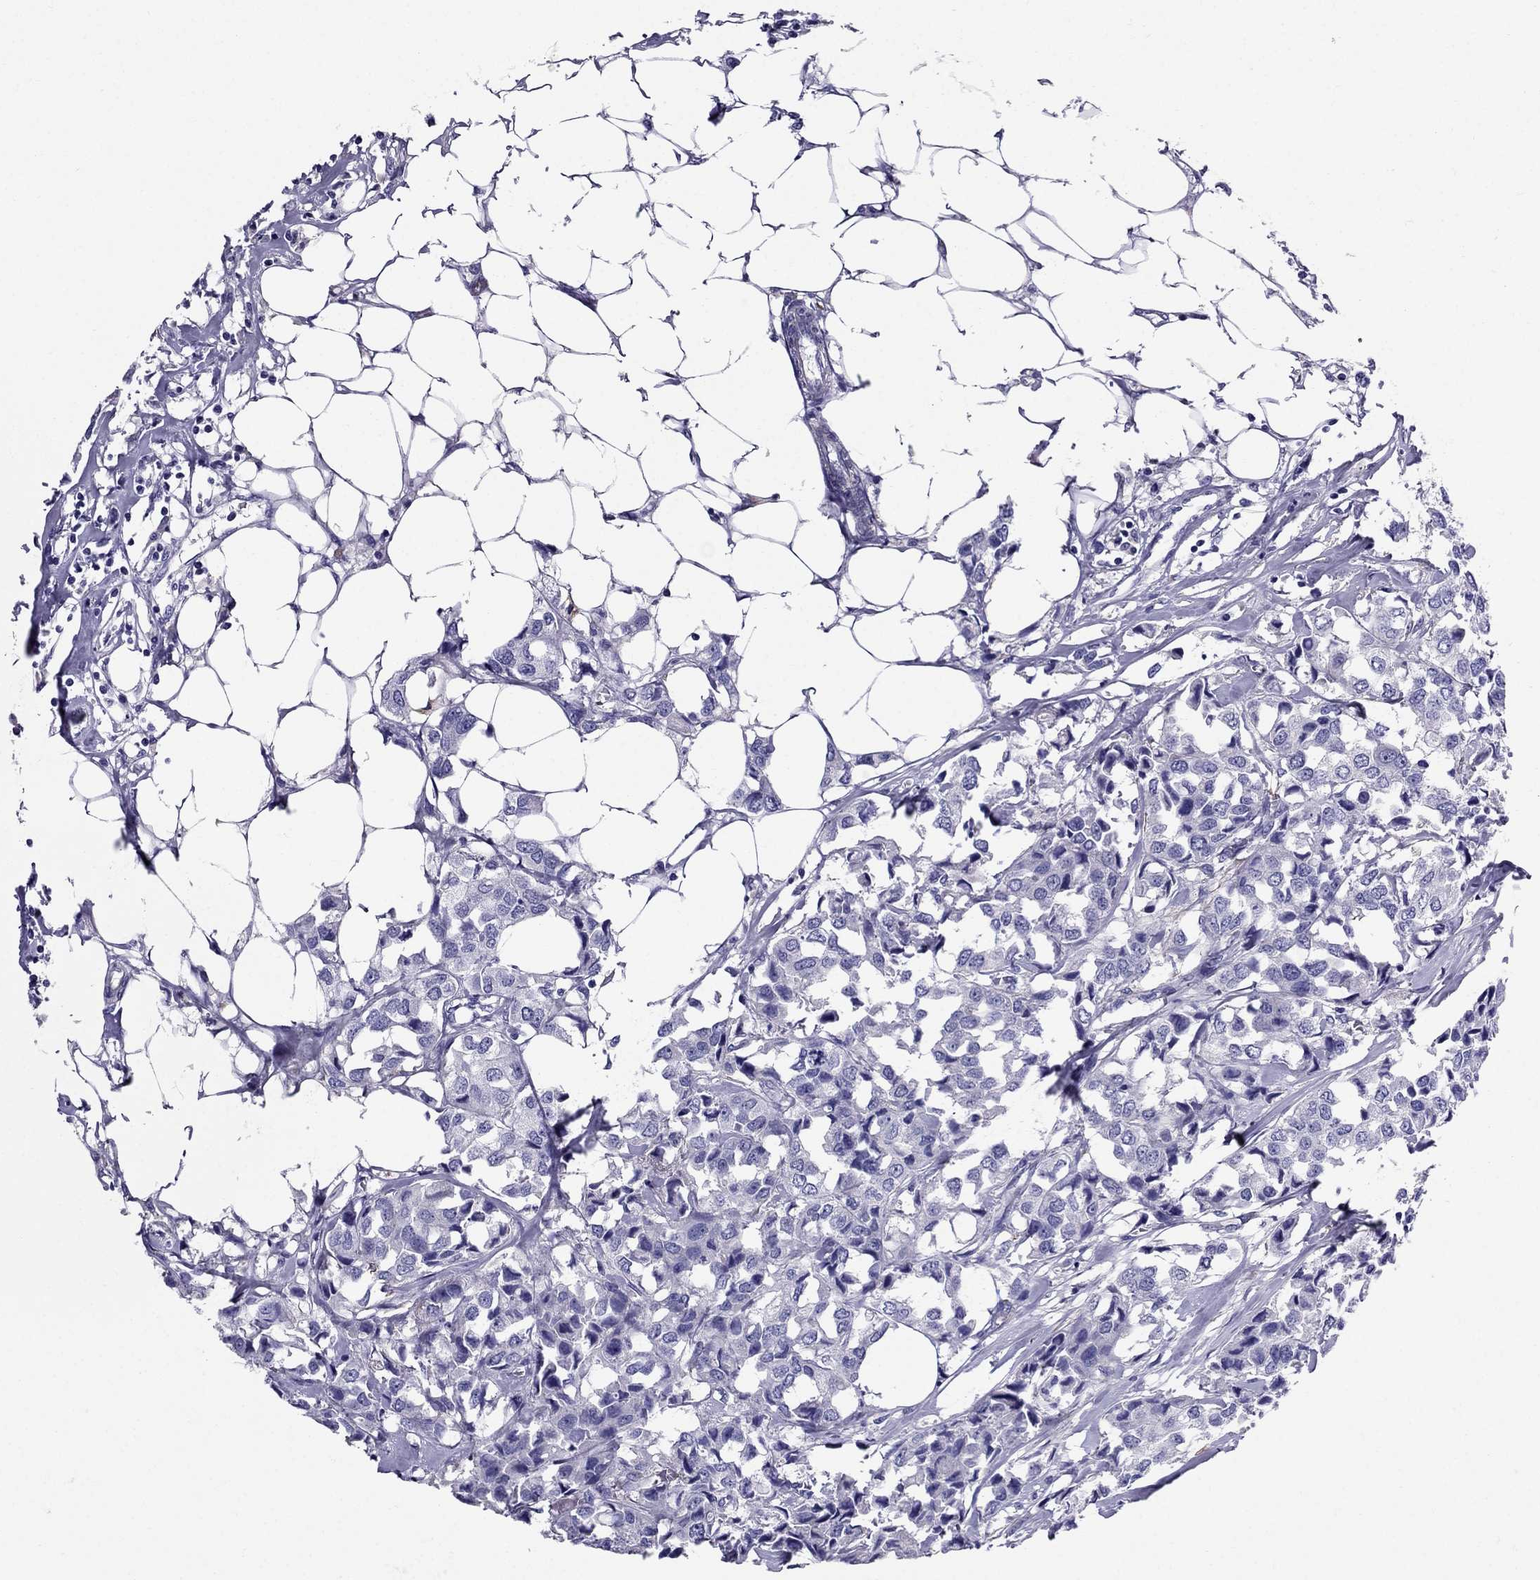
{"staining": {"intensity": "negative", "quantity": "none", "location": "none"}, "tissue": "breast cancer", "cell_type": "Tumor cells", "image_type": "cancer", "snomed": [{"axis": "morphology", "description": "Duct carcinoma"}, {"axis": "topography", "description": "Breast"}], "caption": "Immunohistochemistry (IHC) micrograph of neoplastic tissue: breast invasive ductal carcinoma stained with DAB (3,3'-diaminobenzidine) reveals no significant protein staining in tumor cells. (DAB immunohistochemistry (IHC) visualized using brightfield microscopy, high magnification).", "gene": "GPR50", "patient": {"sex": "female", "age": 80}}